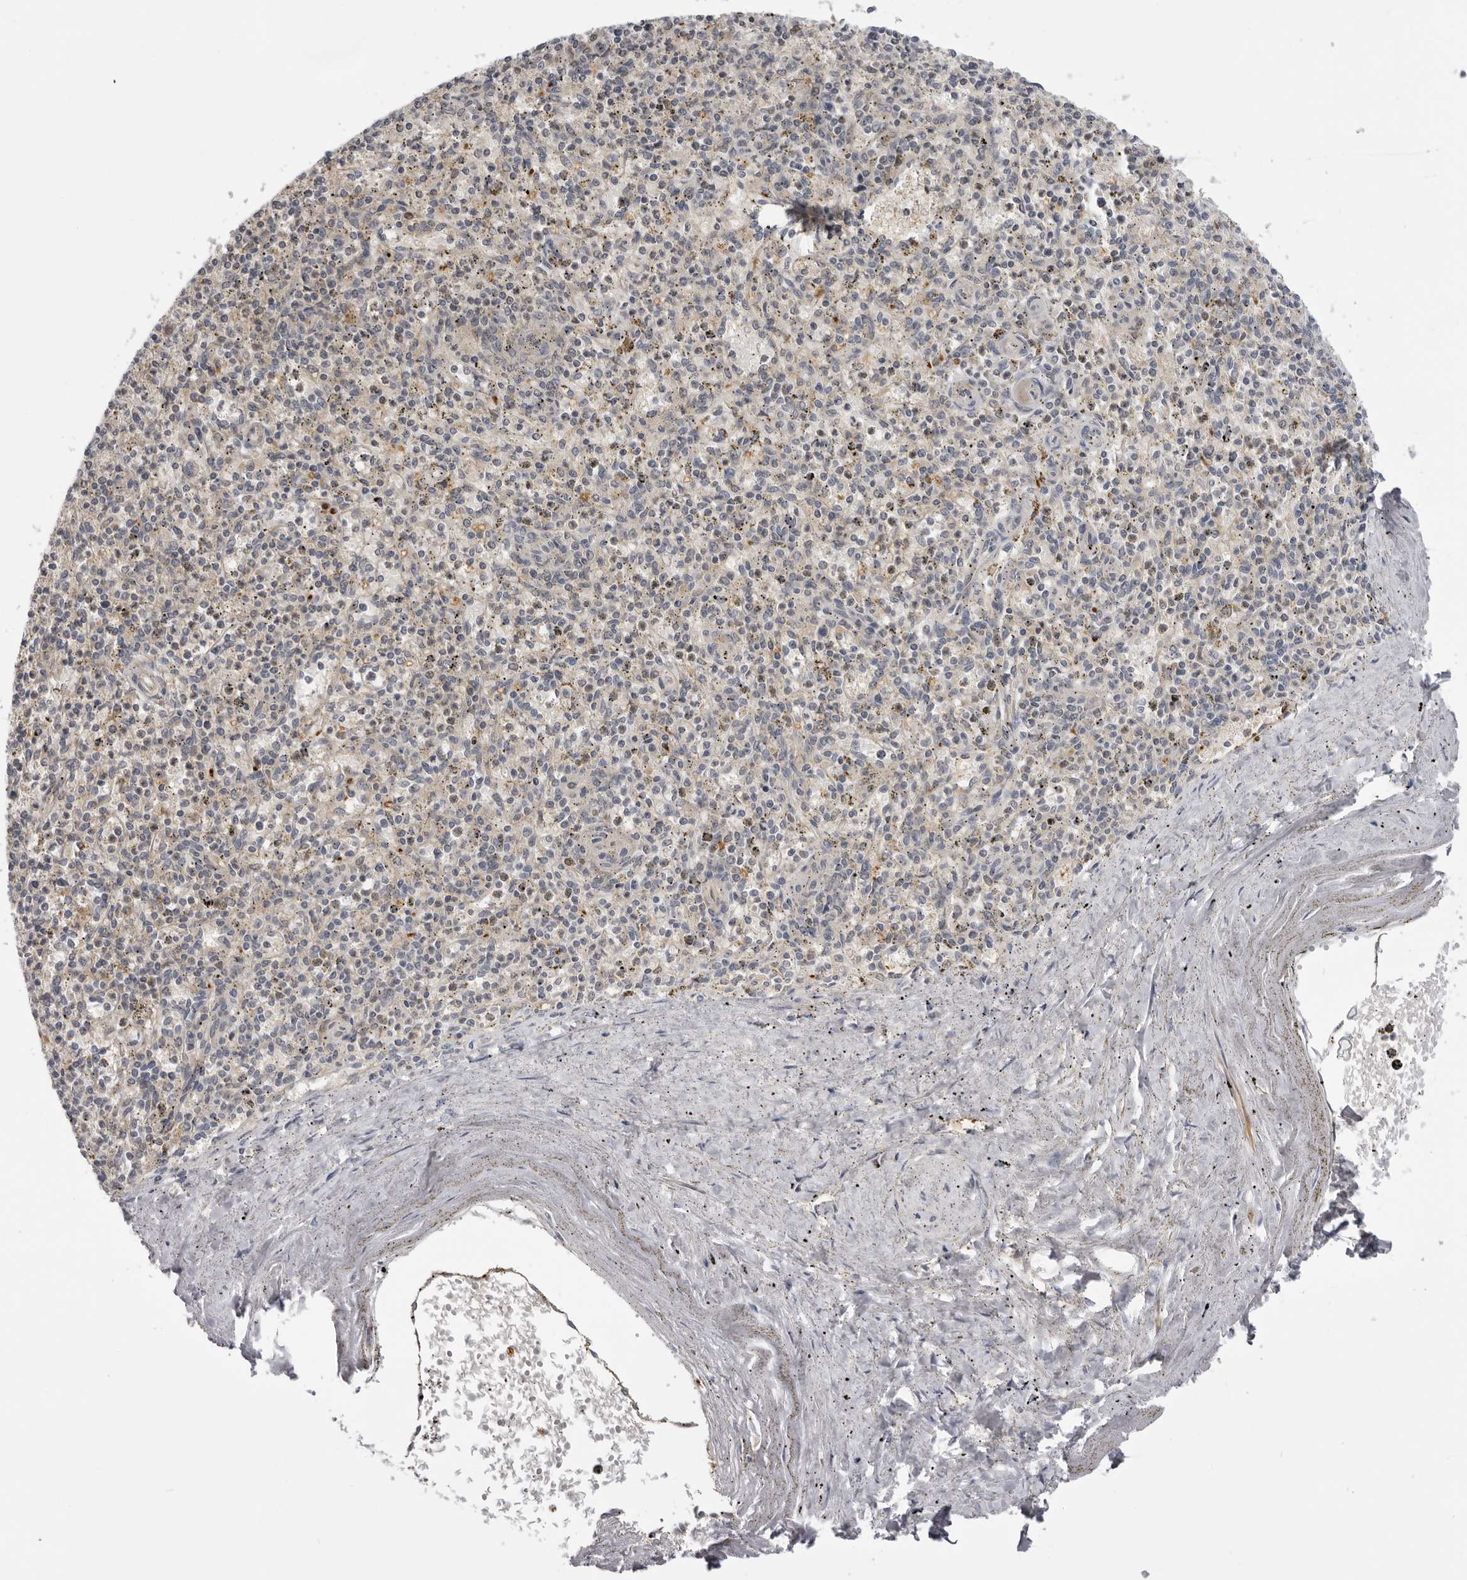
{"staining": {"intensity": "negative", "quantity": "none", "location": "none"}, "tissue": "spleen", "cell_type": "Cells in red pulp", "image_type": "normal", "snomed": [{"axis": "morphology", "description": "Normal tissue, NOS"}, {"axis": "topography", "description": "Spleen"}], "caption": "High power microscopy photomicrograph of an immunohistochemistry micrograph of unremarkable spleen, revealing no significant positivity in cells in red pulp.", "gene": "PLEKHF2", "patient": {"sex": "male", "age": 72}}